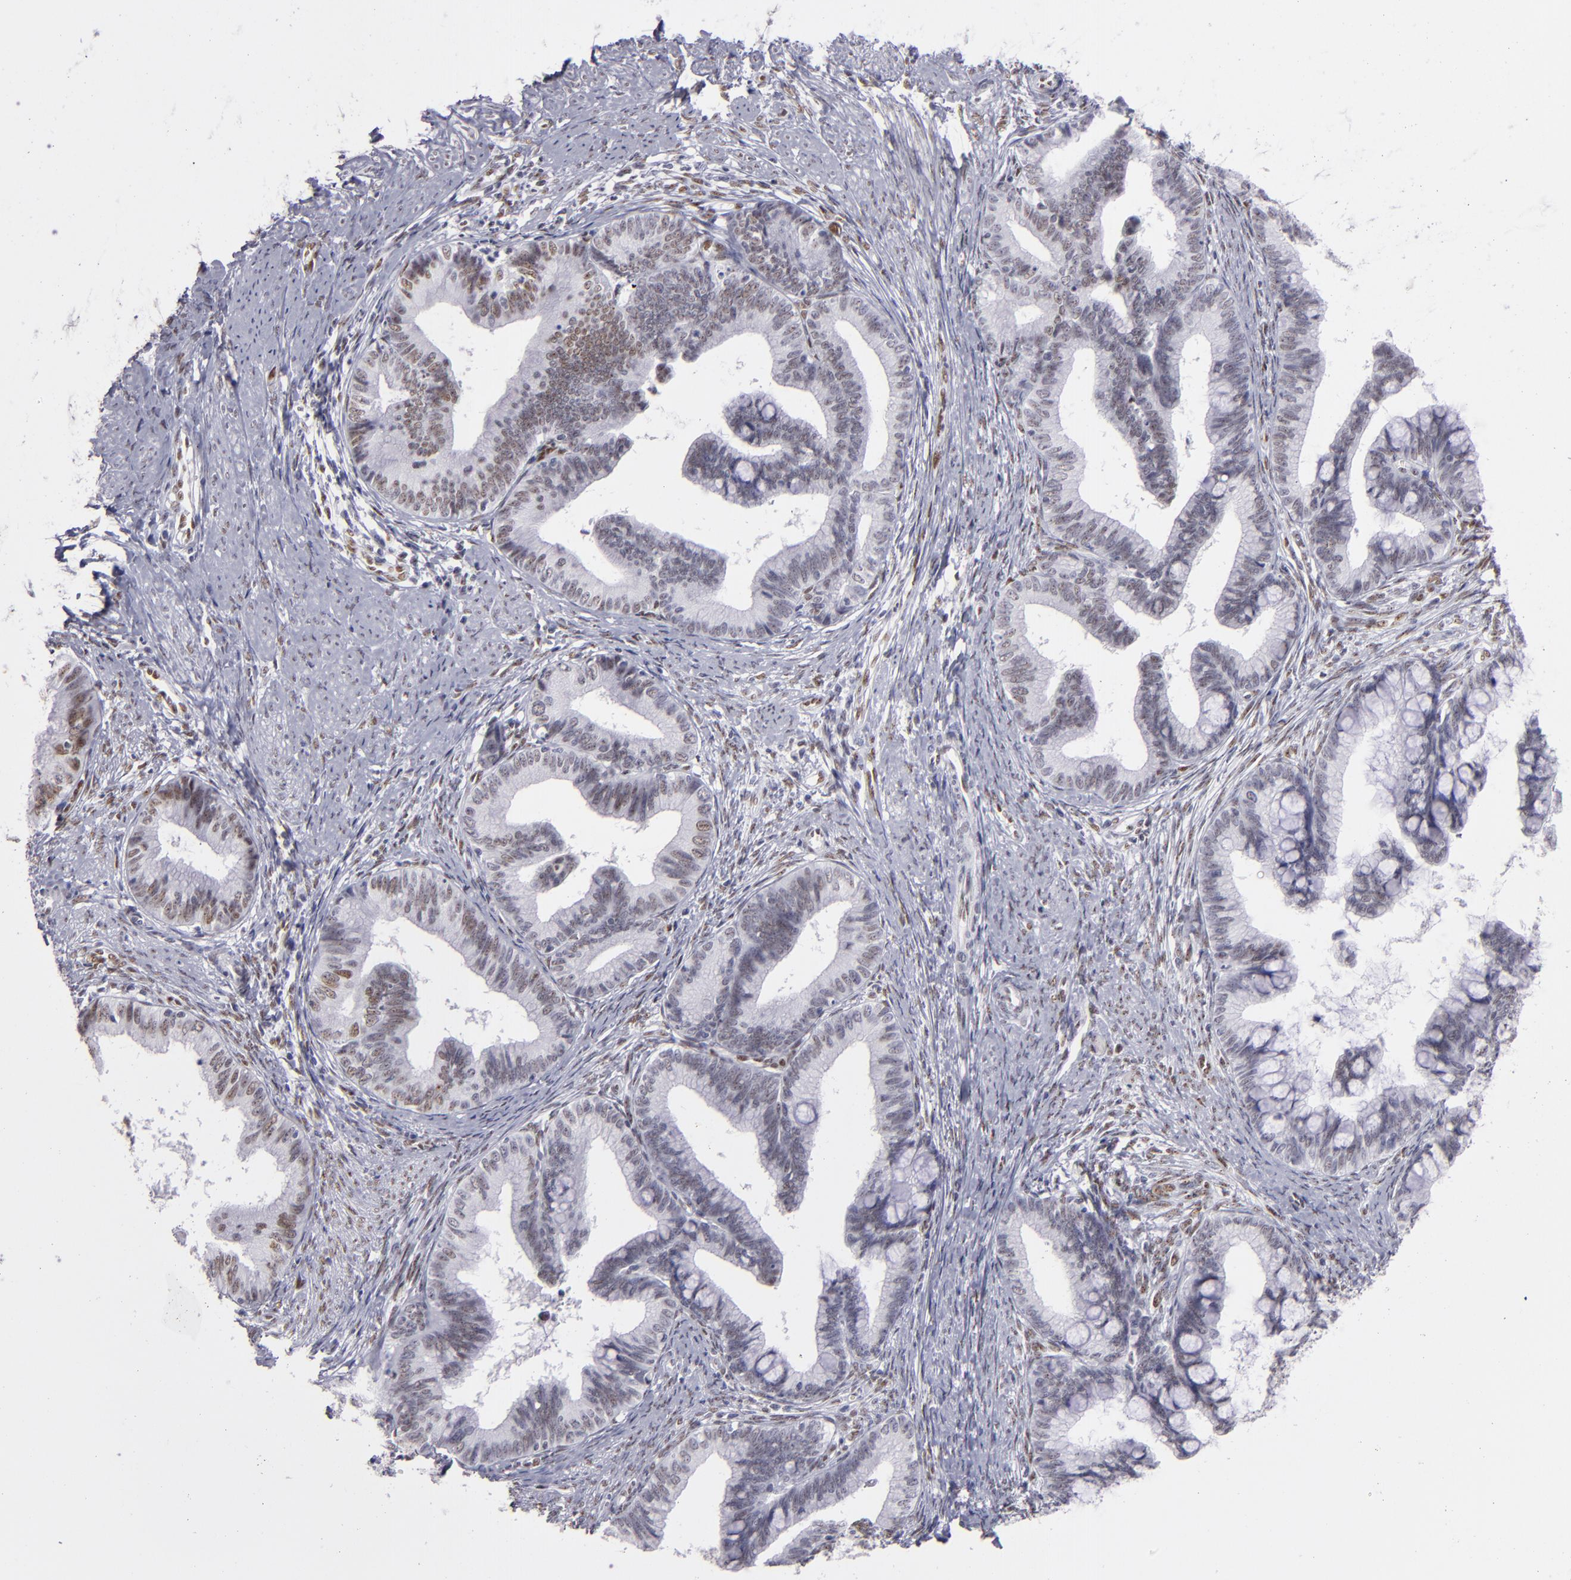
{"staining": {"intensity": "weak", "quantity": "25%-75%", "location": "nuclear"}, "tissue": "cervical cancer", "cell_type": "Tumor cells", "image_type": "cancer", "snomed": [{"axis": "morphology", "description": "Adenocarcinoma, NOS"}, {"axis": "topography", "description": "Cervix"}], "caption": "Tumor cells show weak nuclear positivity in about 25%-75% of cells in cervical adenocarcinoma.", "gene": "TOP3A", "patient": {"sex": "female", "age": 36}}